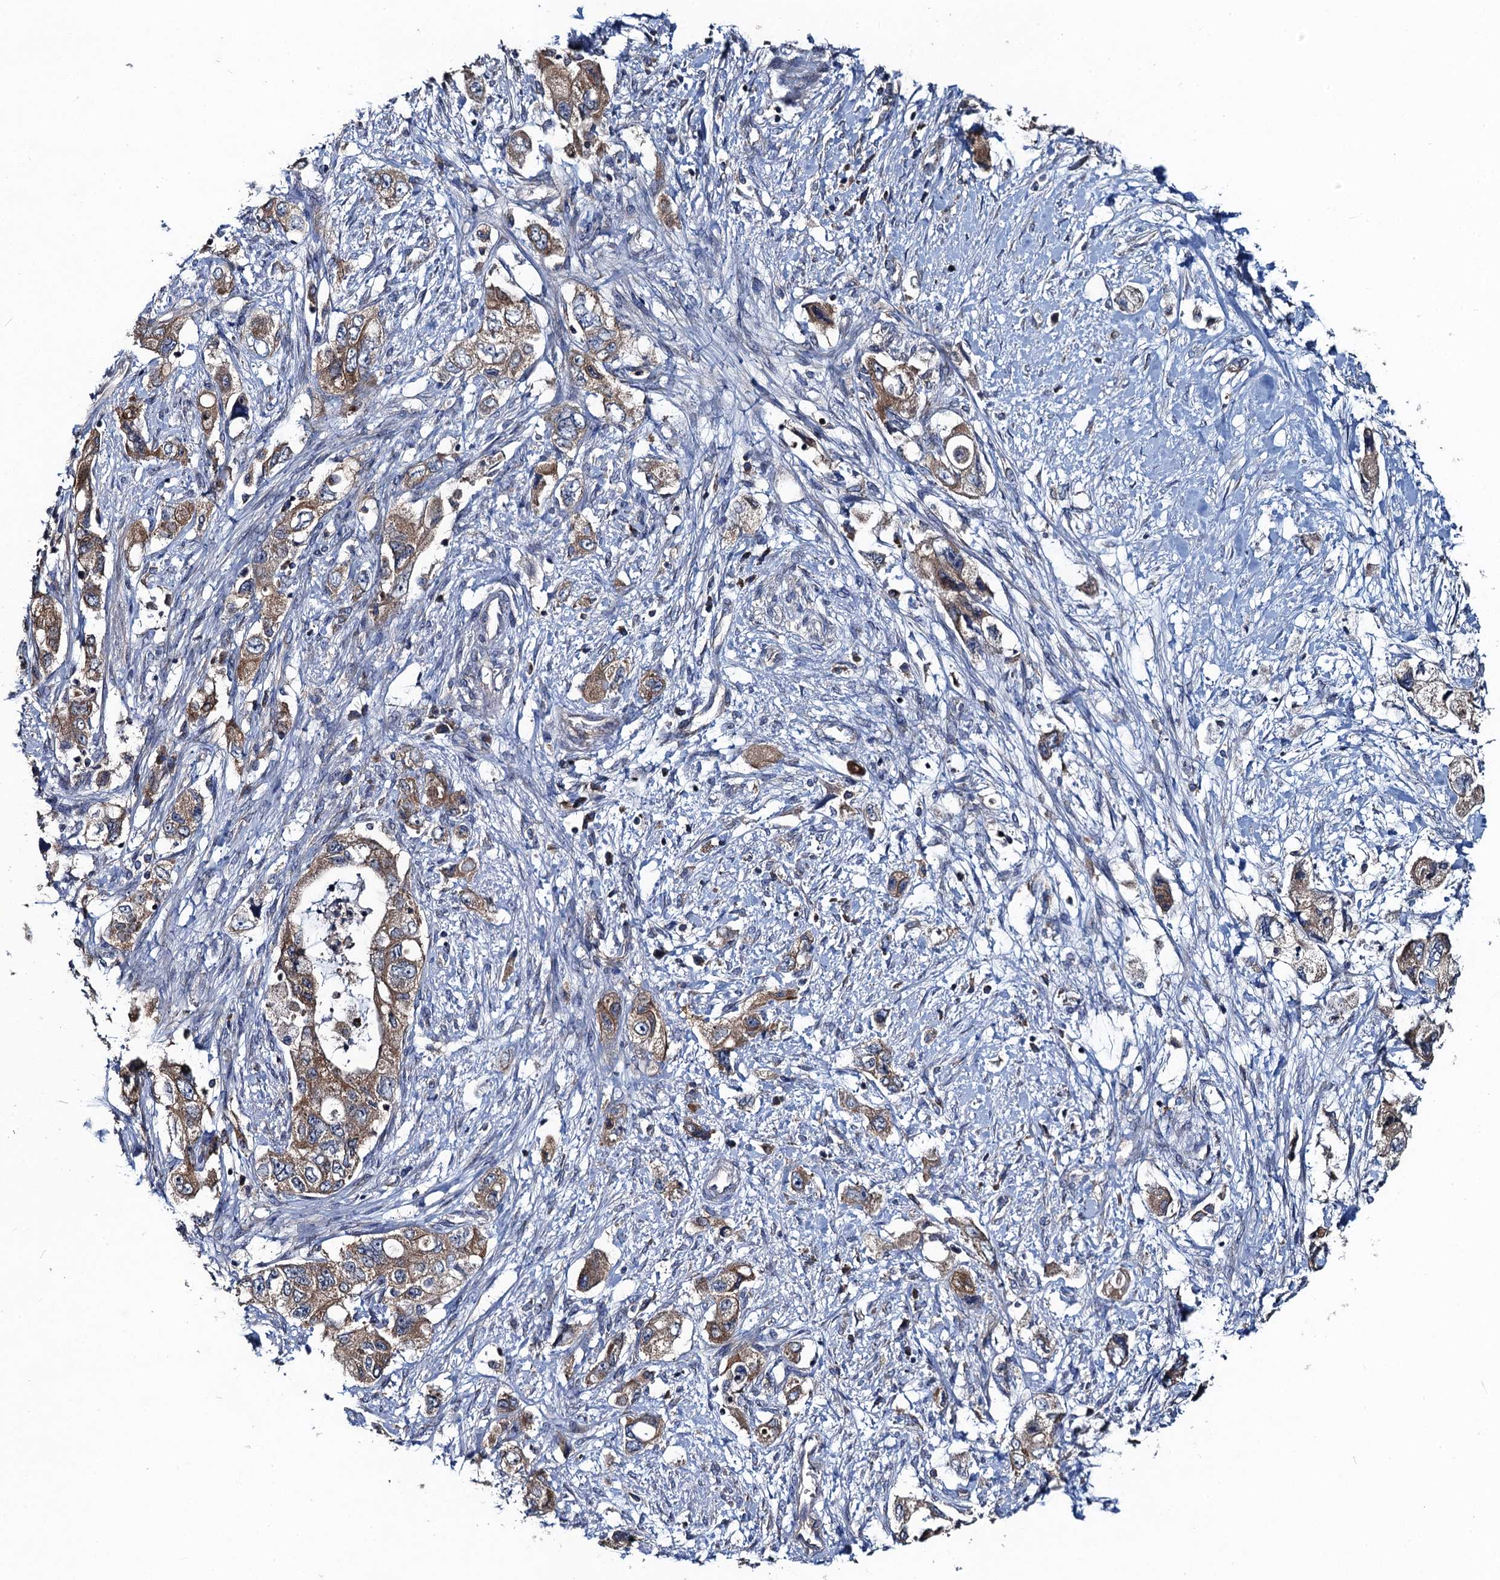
{"staining": {"intensity": "moderate", "quantity": ">75%", "location": "cytoplasmic/membranous"}, "tissue": "pancreatic cancer", "cell_type": "Tumor cells", "image_type": "cancer", "snomed": [{"axis": "morphology", "description": "Adenocarcinoma, NOS"}, {"axis": "topography", "description": "Pancreas"}], "caption": "Immunohistochemistry (IHC) (DAB) staining of human adenocarcinoma (pancreatic) demonstrates moderate cytoplasmic/membranous protein expression in about >75% of tumor cells.", "gene": "SNAP29", "patient": {"sex": "female", "age": 73}}